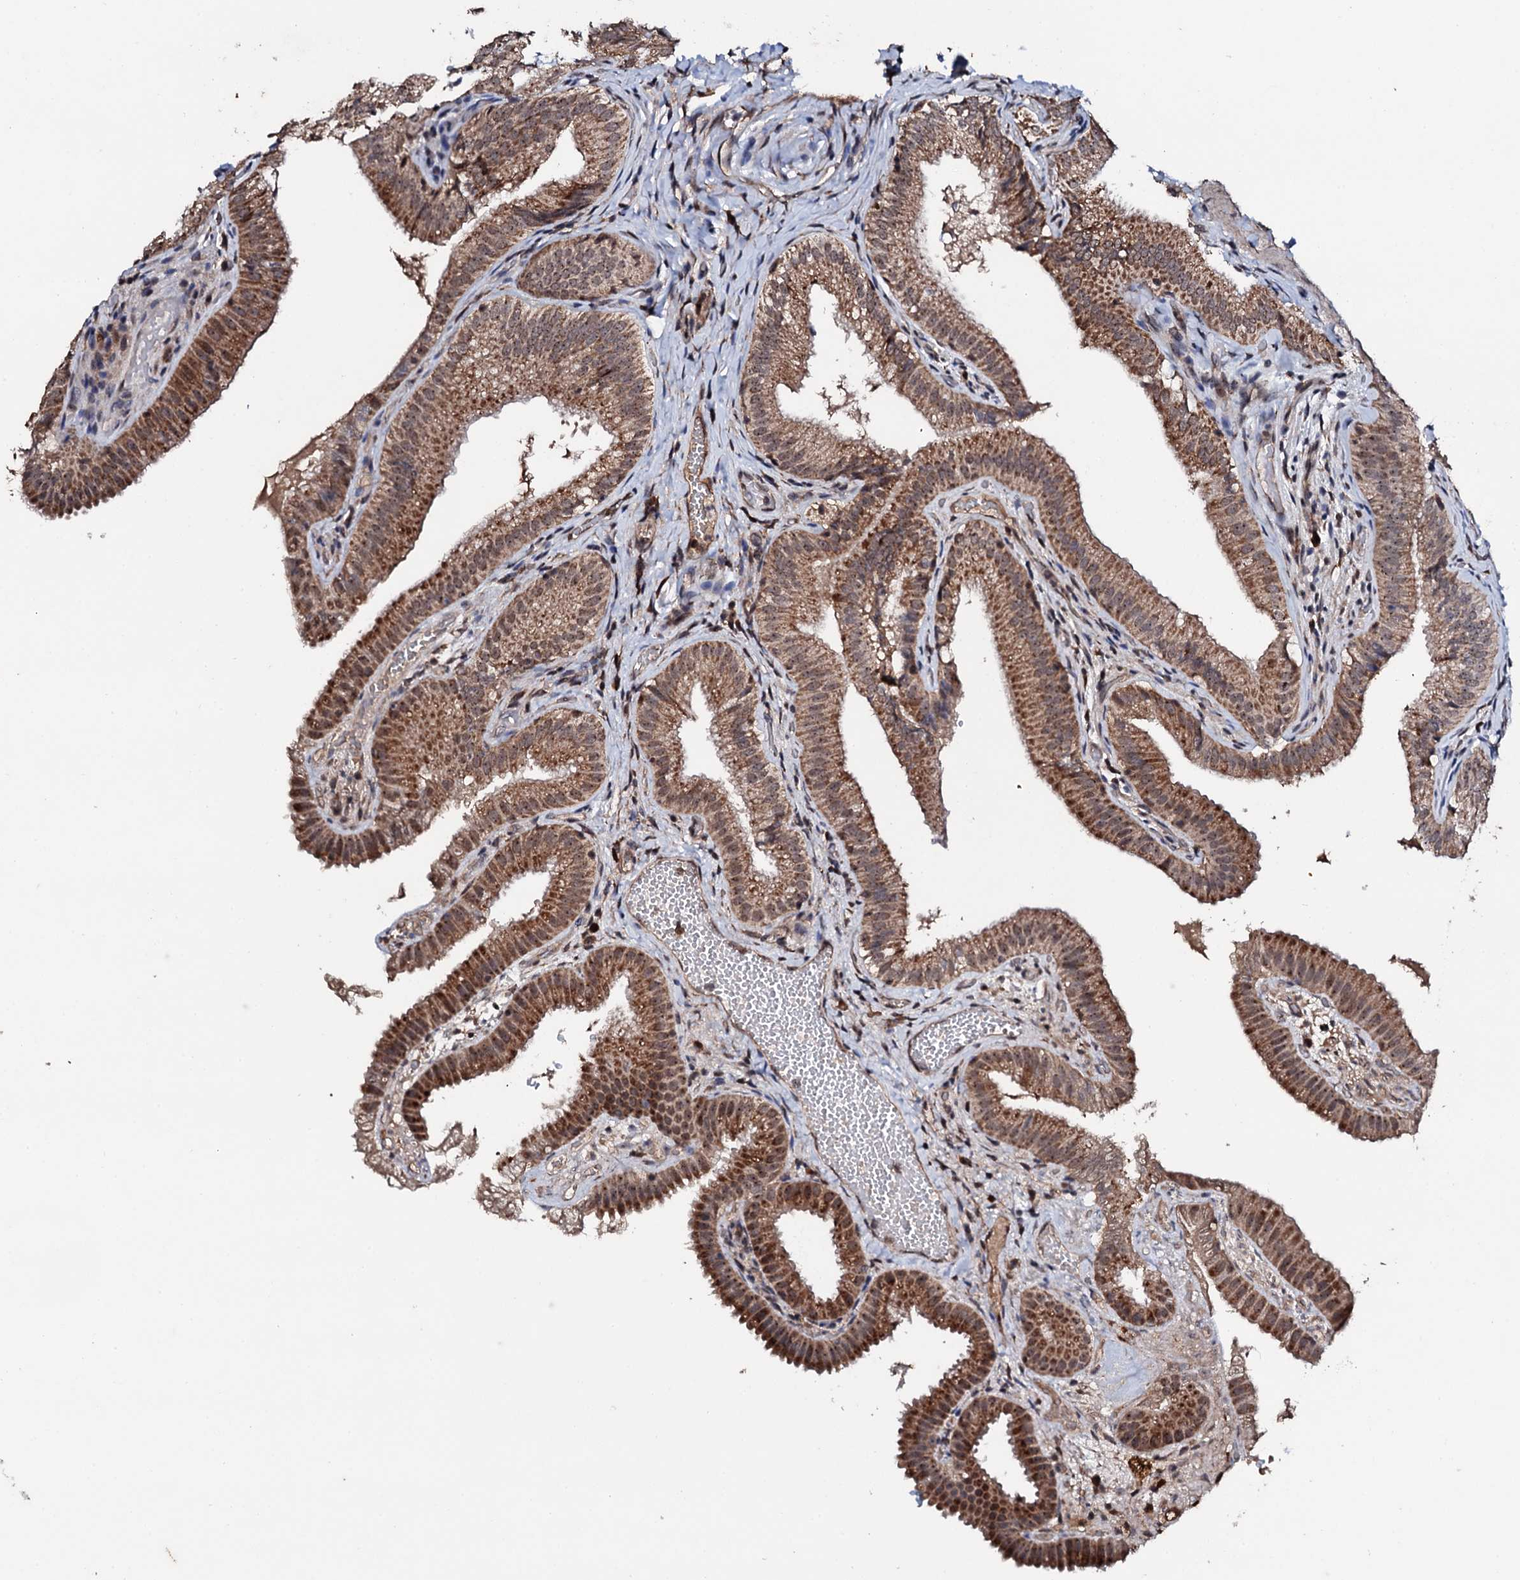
{"staining": {"intensity": "moderate", "quantity": ">75%", "location": "cytoplasmic/membranous,nuclear"}, "tissue": "gallbladder", "cell_type": "Glandular cells", "image_type": "normal", "snomed": [{"axis": "morphology", "description": "Normal tissue, NOS"}, {"axis": "topography", "description": "Gallbladder"}], "caption": "Moderate cytoplasmic/membranous,nuclear staining is appreciated in approximately >75% of glandular cells in unremarkable gallbladder. The protein of interest is shown in brown color, while the nuclei are stained blue.", "gene": "FAM111A", "patient": {"sex": "female", "age": 30}}